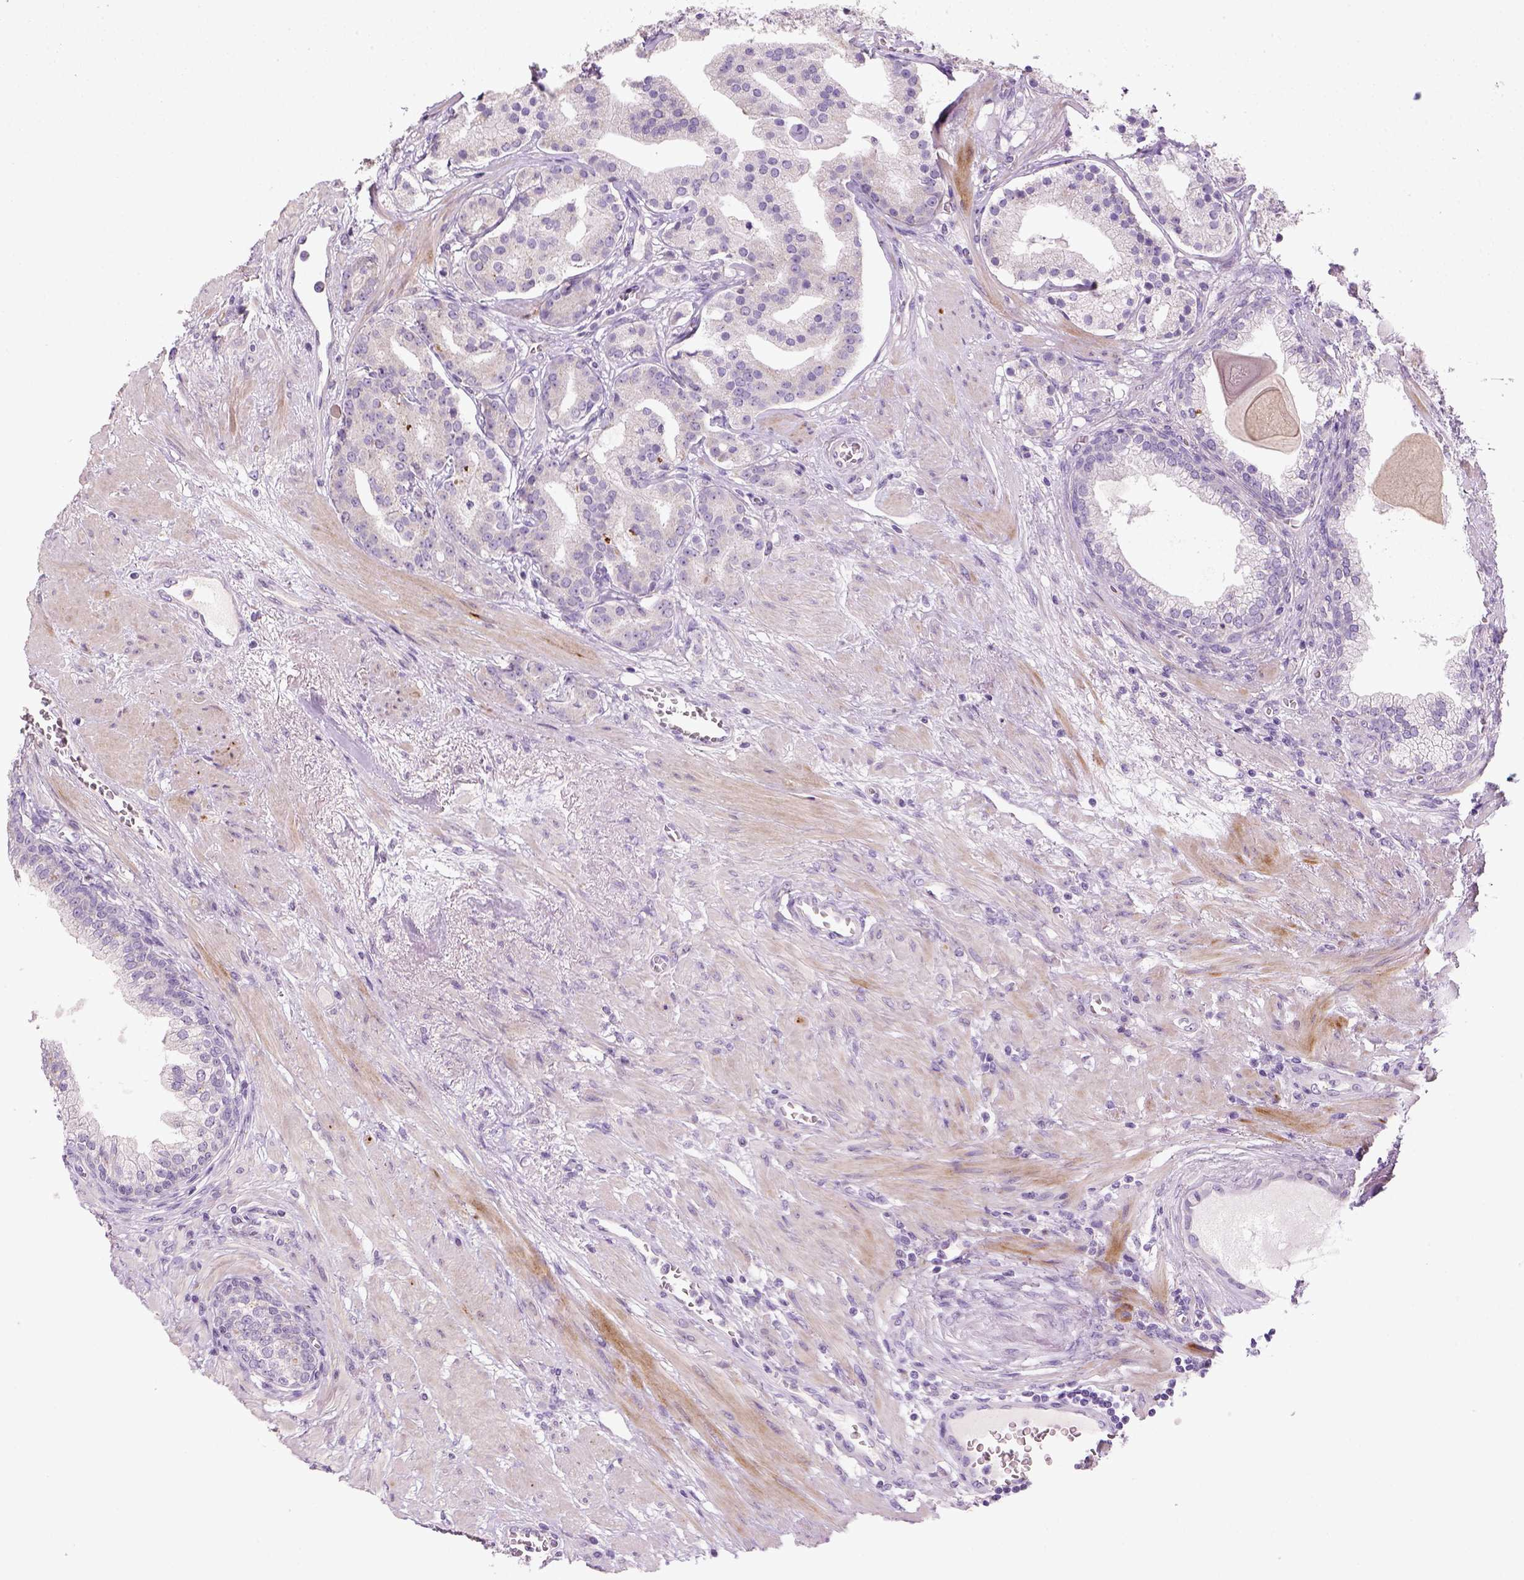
{"staining": {"intensity": "negative", "quantity": "none", "location": "none"}, "tissue": "prostate cancer", "cell_type": "Tumor cells", "image_type": "cancer", "snomed": [{"axis": "morphology", "description": "Adenocarcinoma, NOS"}, {"axis": "topography", "description": "Prostate"}], "caption": "An immunohistochemistry (IHC) micrograph of adenocarcinoma (prostate) is shown. There is no staining in tumor cells of adenocarcinoma (prostate). (DAB immunohistochemistry with hematoxylin counter stain).", "gene": "NUDT6", "patient": {"sex": "male", "age": 69}}